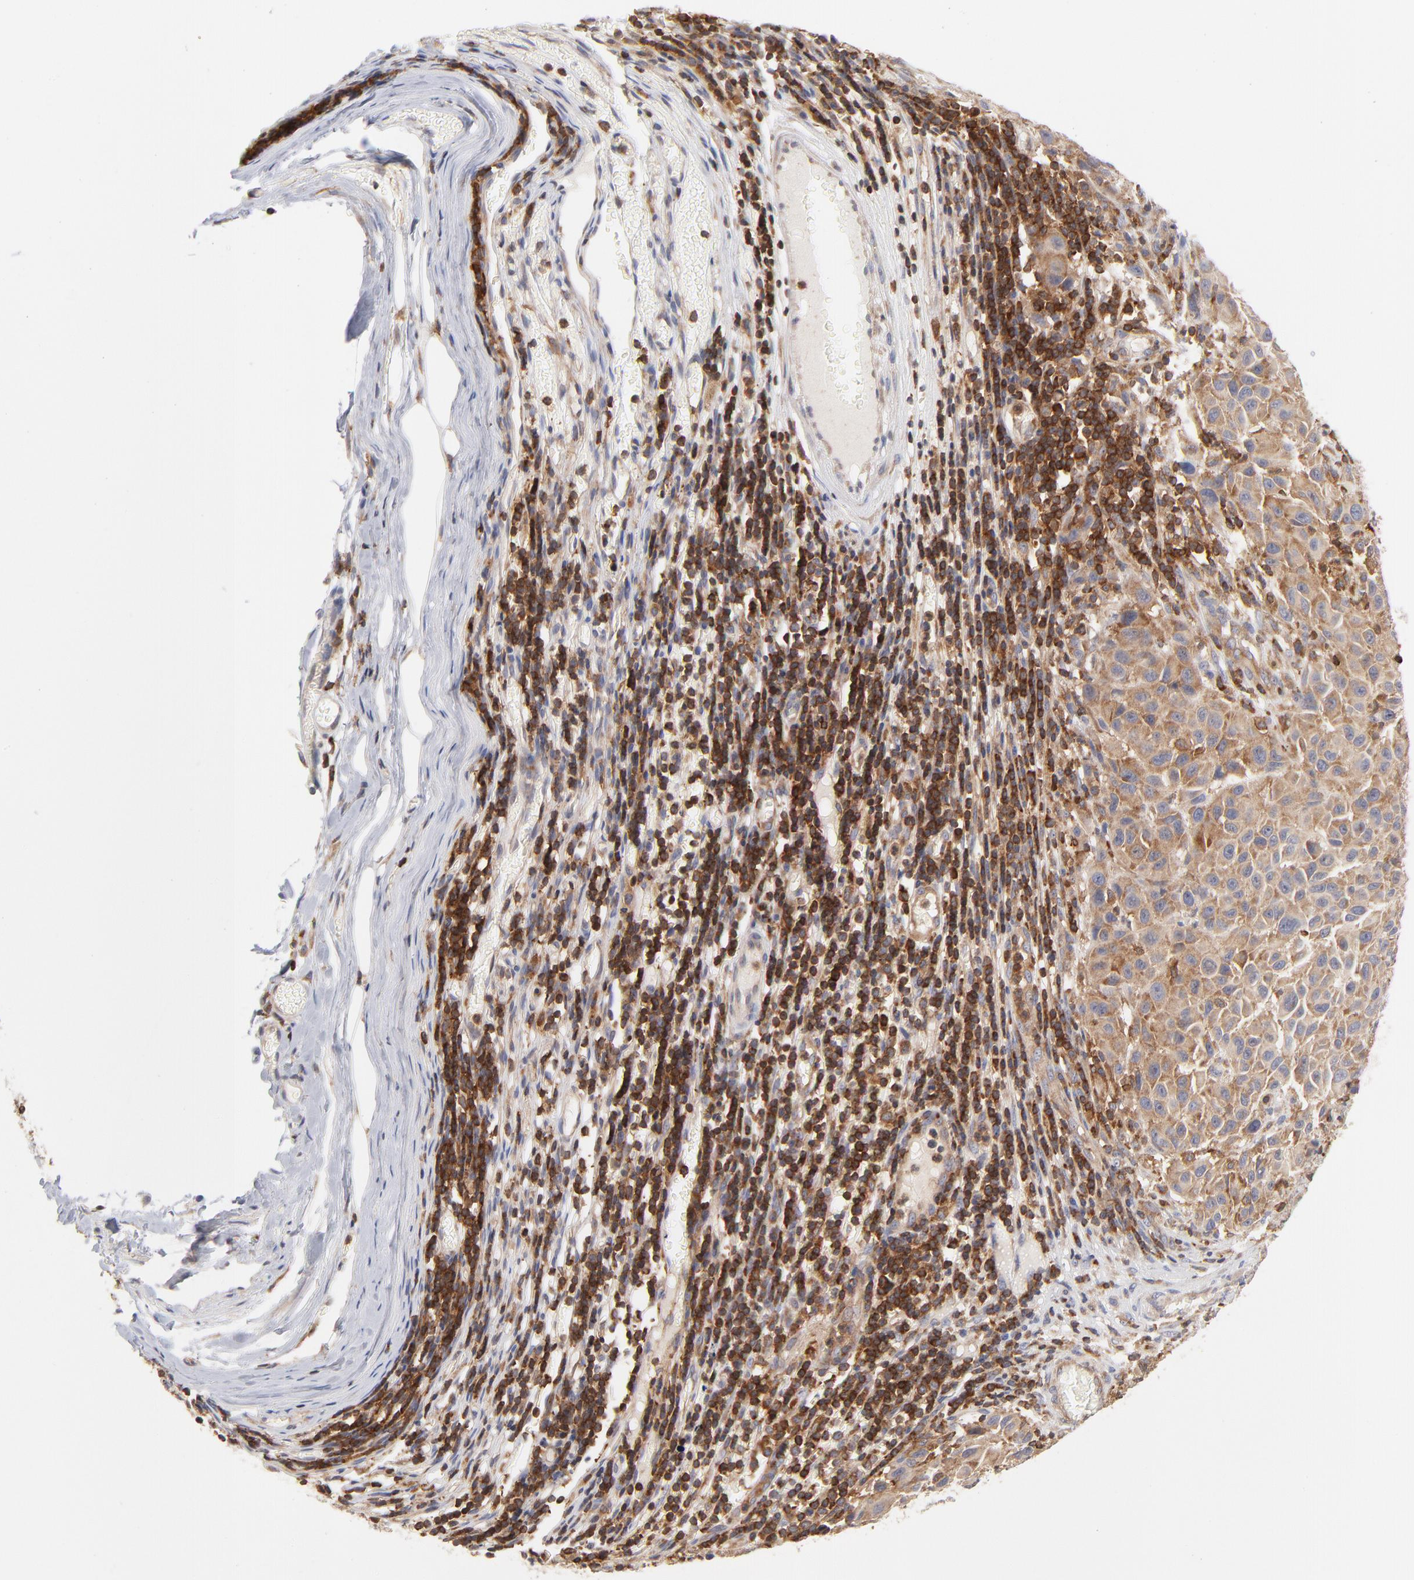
{"staining": {"intensity": "moderate", "quantity": ">75%", "location": "cytoplasmic/membranous"}, "tissue": "melanoma", "cell_type": "Tumor cells", "image_type": "cancer", "snomed": [{"axis": "morphology", "description": "Malignant melanoma, Metastatic site"}, {"axis": "topography", "description": "Lymph node"}], "caption": "Brown immunohistochemical staining in malignant melanoma (metastatic site) demonstrates moderate cytoplasmic/membranous expression in about >75% of tumor cells.", "gene": "WIPF1", "patient": {"sex": "male", "age": 61}}